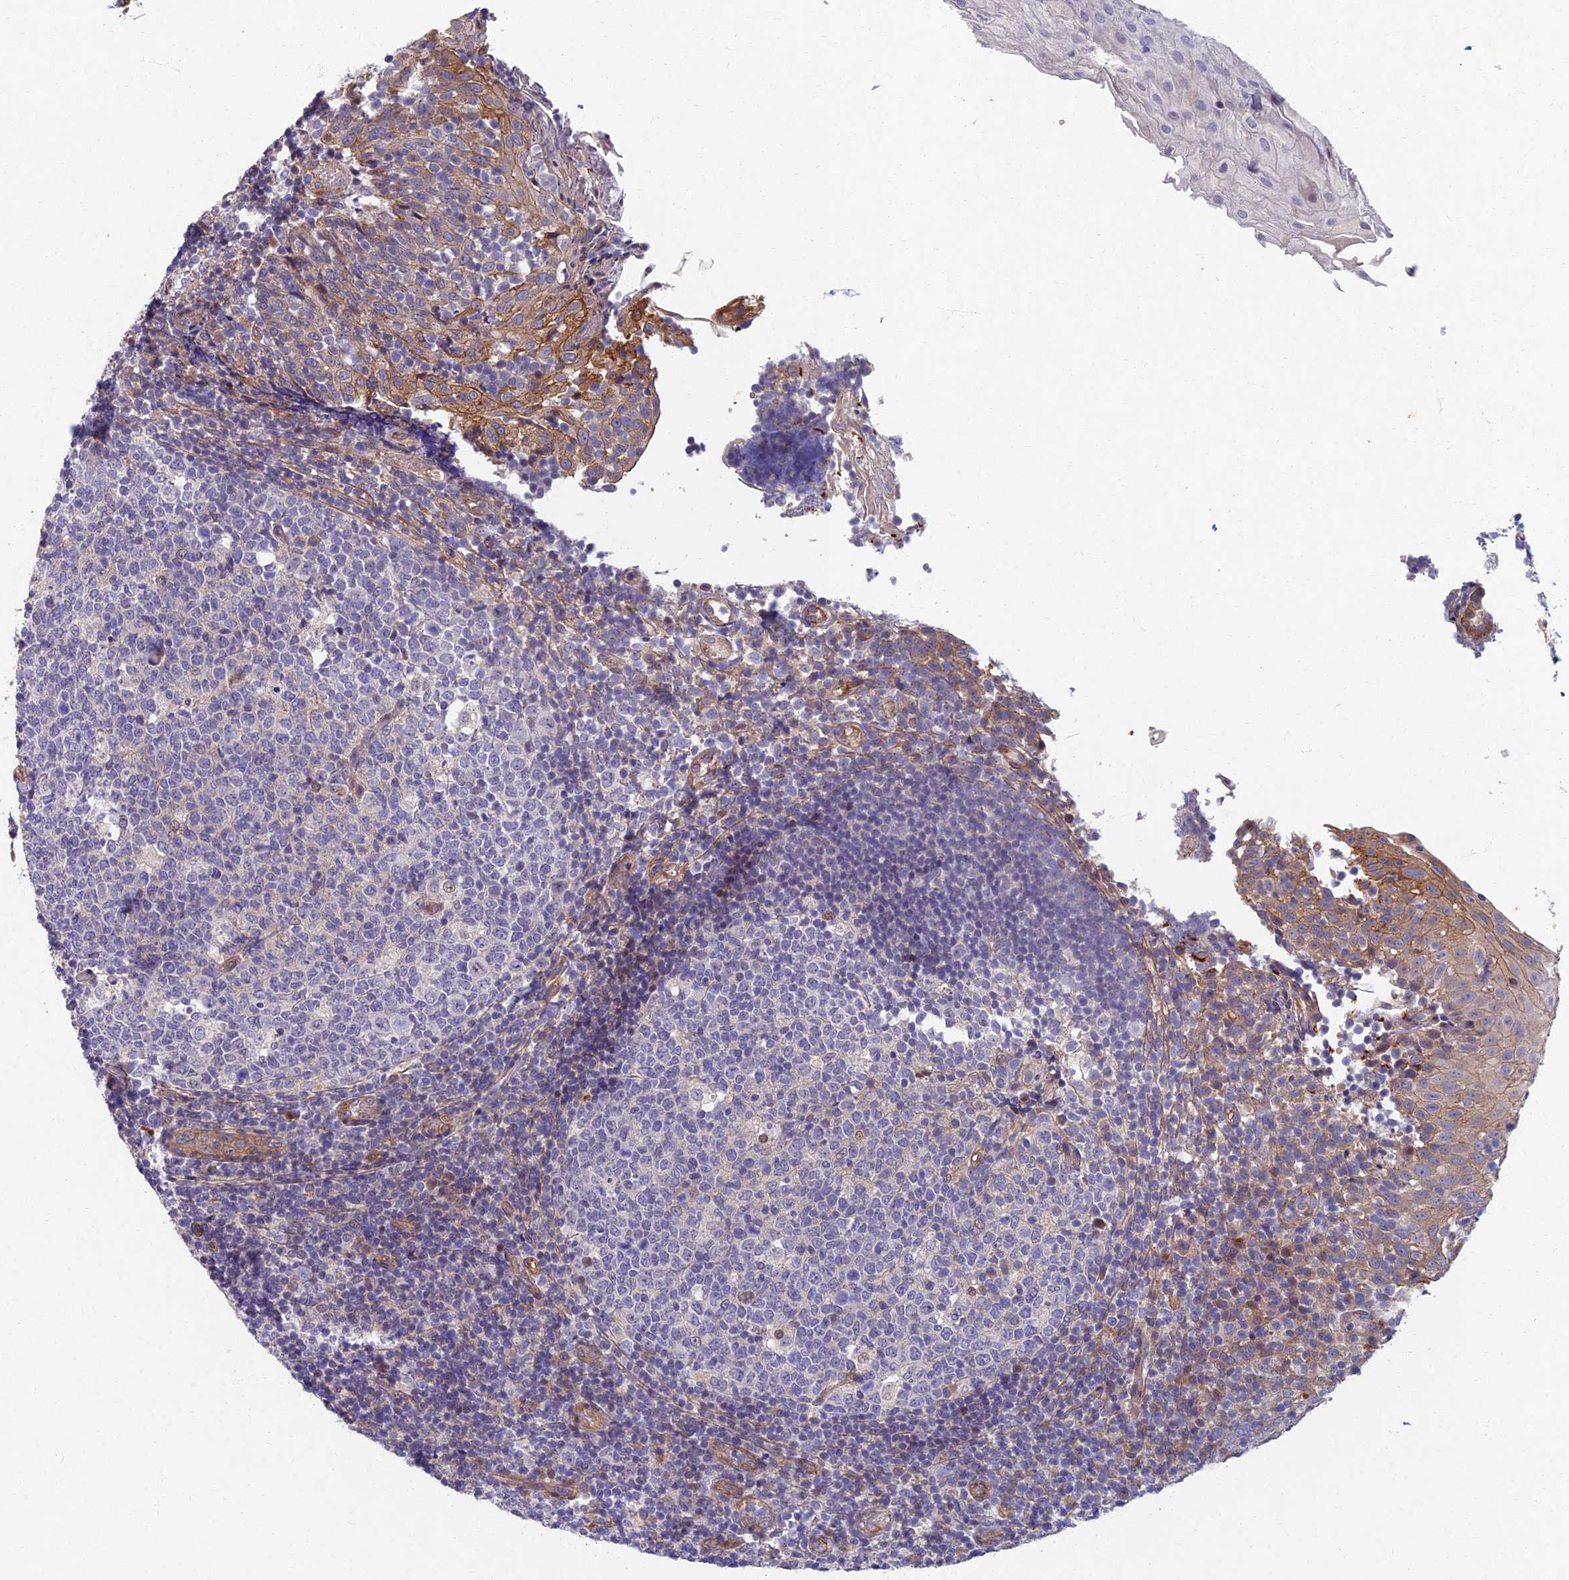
{"staining": {"intensity": "negative", "quantity": "none", "location": "none"}, "tissue": "tonsil", "cell_type": "Germinal center cells", "image_type": "normal", "snomed": [{"axis": "morphology", "description": "Normal tissue, NOS"}, {"axis": "topography", "description": "Tonsil"}], "caption": "Tonsil was stained to show a protein in brown. There is no significant expression in germinal center cells. (Stains: DAB (3,3'-diaminobenzidine) immunohistochemistry (IHC) with hematoxylin counter stain, Microscopy: brightfield microscopy at high magnification).", "gene": "RHBDL2", "patient": {"sex": "female", "age": 19}}